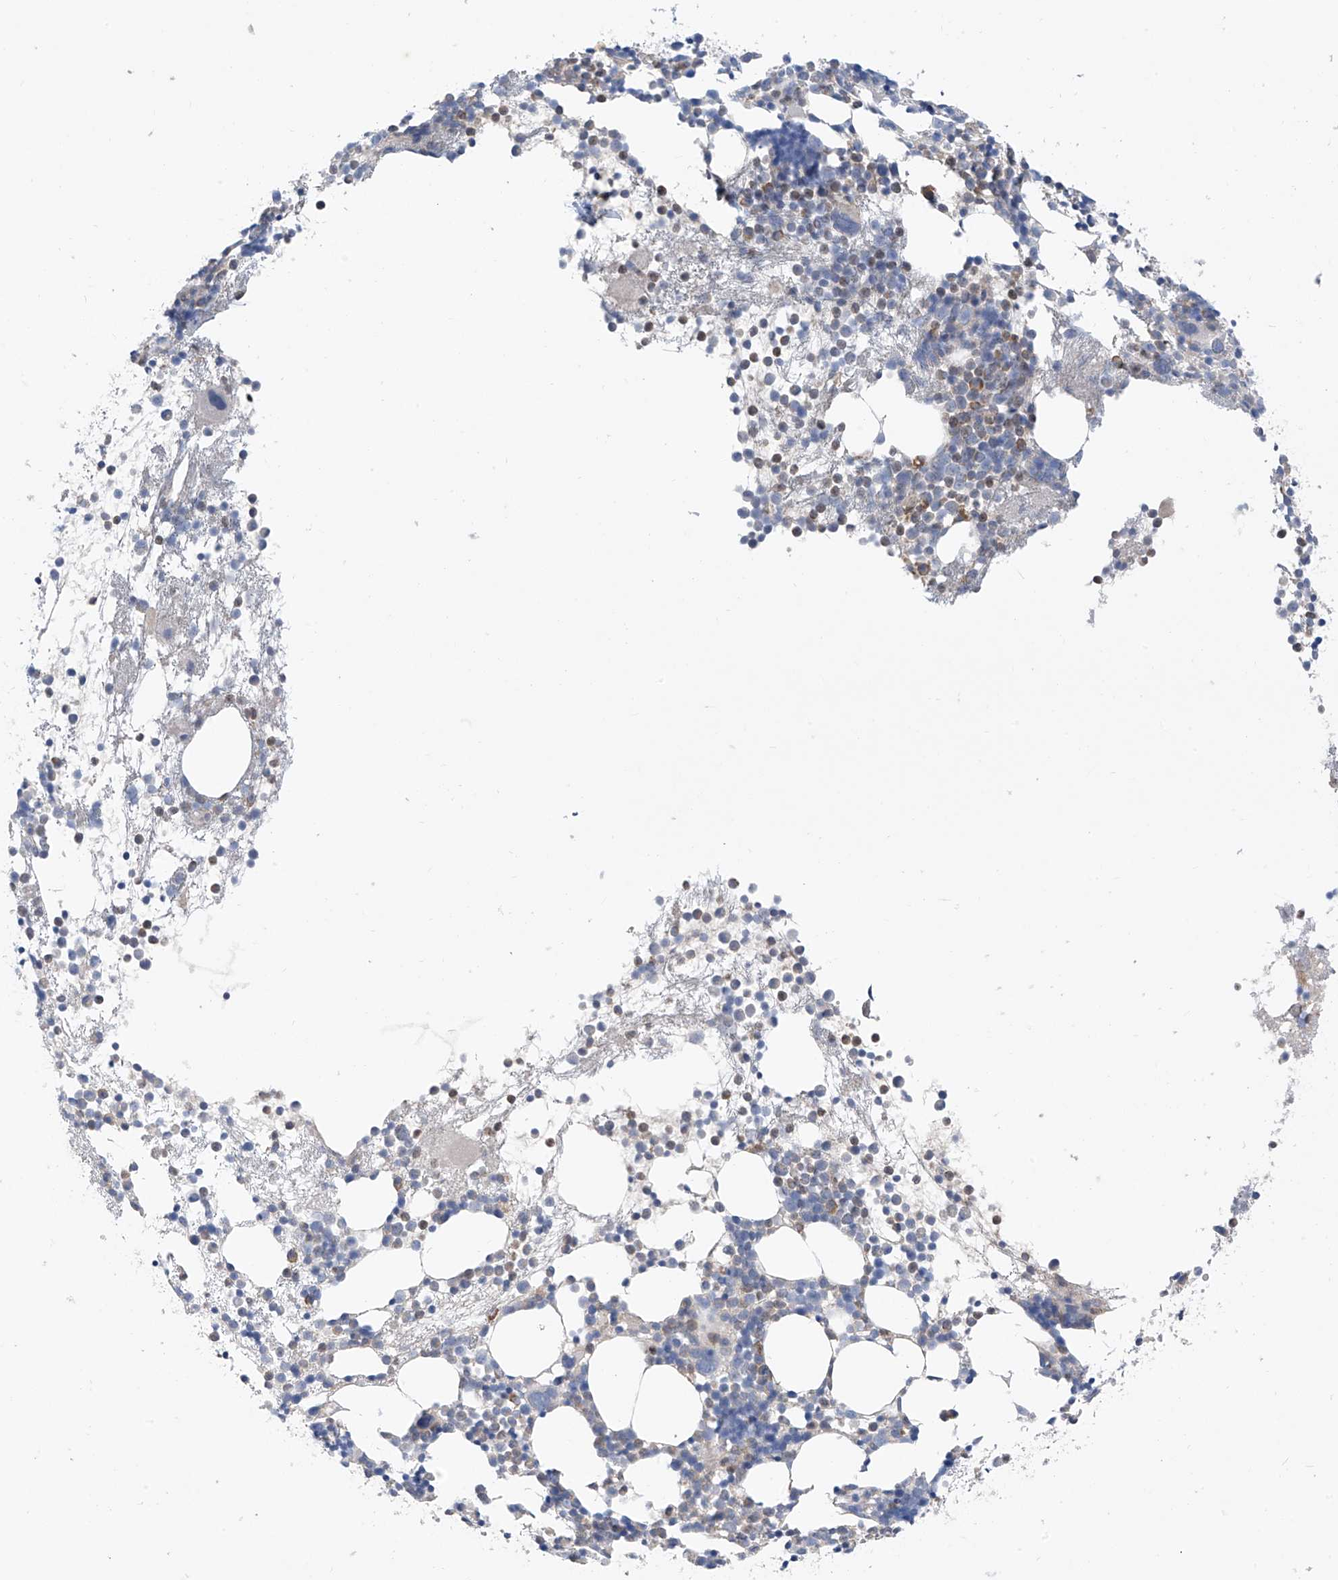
{"staining": {"intensity": "weak", "quantity": "25%-75%", "location": "cytoplasmic/membranous"}, "tissue": "bone marrow", "cell_type": "Hematopoietic cells", "image_type": "normal", "snomed": [{"axis": "morphology", "description": "Normal tissue, NOS"}, {"axis": "topography", "description": "Bone marrow"}], "caption": "A brown stain labels weak cytoplasmic/membranous staining of a protein in hematopoietic cells of unremarkable human bone marrow. (Brightfield microscopy of DAB IHC at high magnification).", "gene": "CYP4V2", "patient": {"sex": "female", "age": 57}}